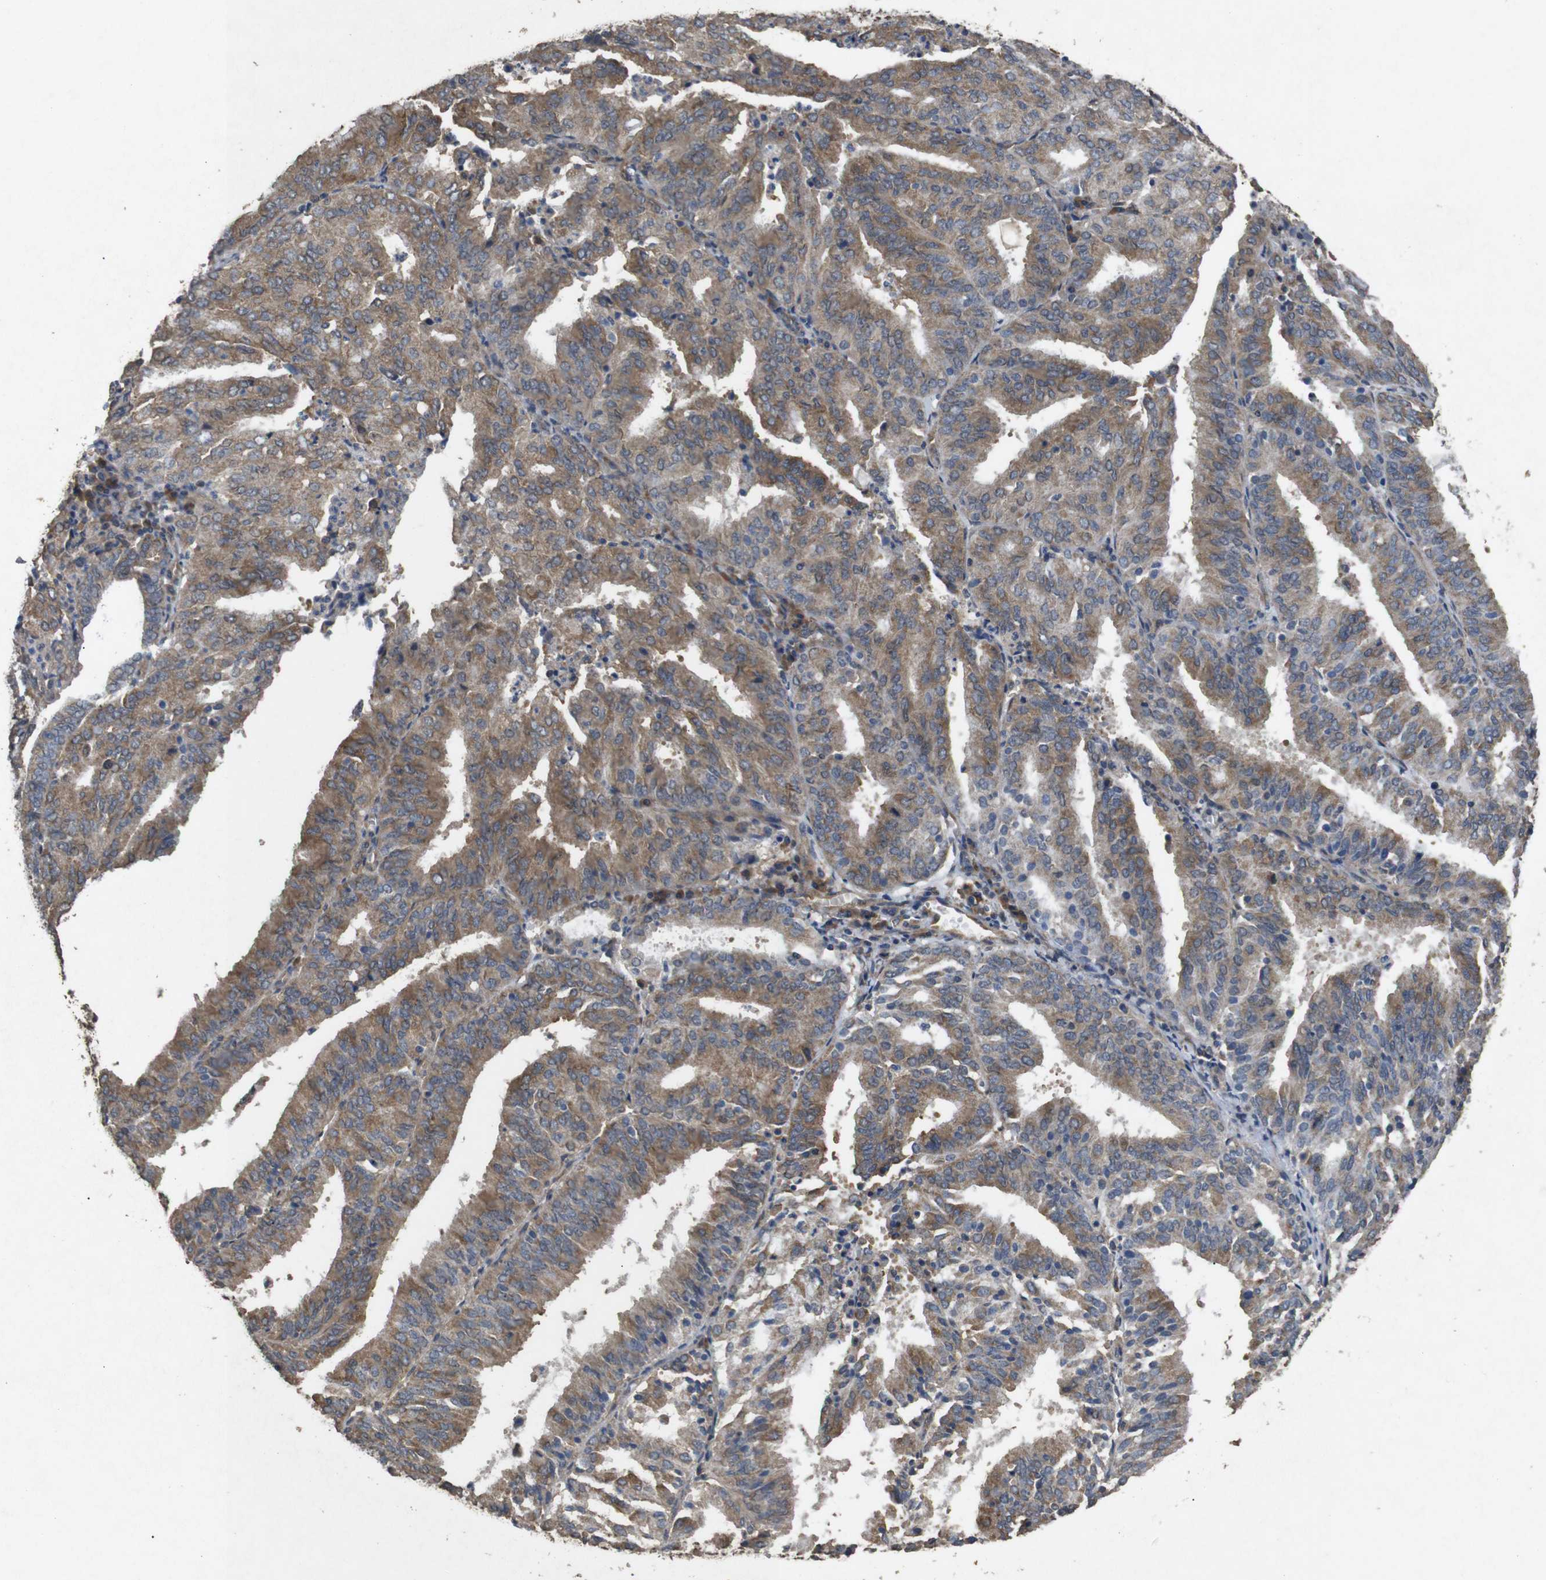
{"staining": {"intensity": "weak", "quantity": "25%-75%", "location": "cytoplasmic/membranous"}, "tissue": "endometrial cancer", "cell_type": "Tumor cells", "image_type": "cancer", "snomed": [{"axis": "morphology", "description": "Adenocarcinoma, NOS"}, {"axis": "topography", "description": "Uterus"}], "caption": "The micrograph reveals staining of endometrial adenocarcinoma, revealing weak cytoplasmic/membranous protein positivity (brown color) within tumor cells.", "gene": "BNIP3", "patient": {"sex": "female", "age": 60}}